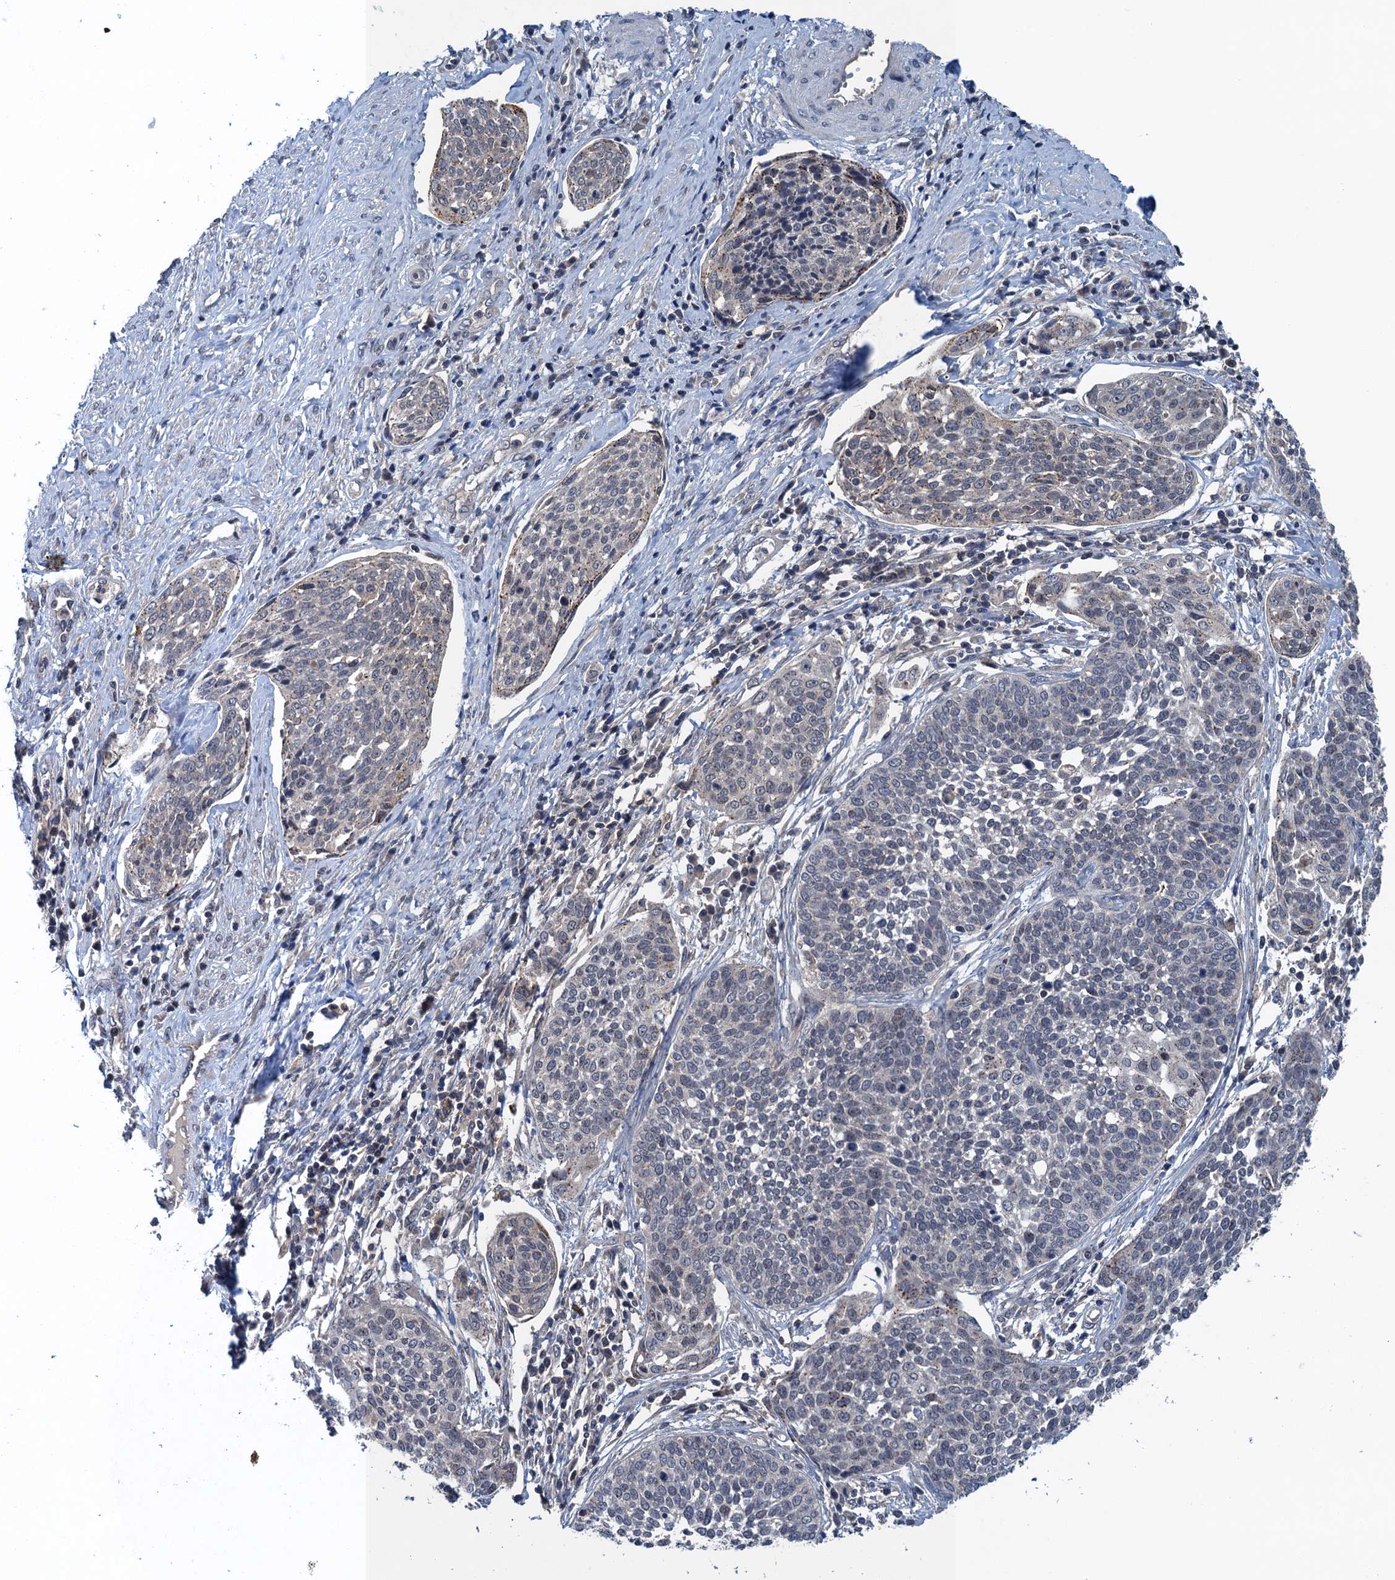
{"staining": {"intensity": "negative", "quantity": "none", "location": "none"}, "tissue": "cervical cancer", "cell_type": "Tumor cells", "image_type": "cancer", "snomed": [{"axis": "morphology", "description": "Squamous cell carcinoma, NOS"}, {"axis": "topography", "description": "Cervix"}], "caption": "Tumor cells are negative for brown protein staining in squamous cell carcinoma (cervical).", "gene": "RNF165", "patient": {"sex": "female", "age": 34}}